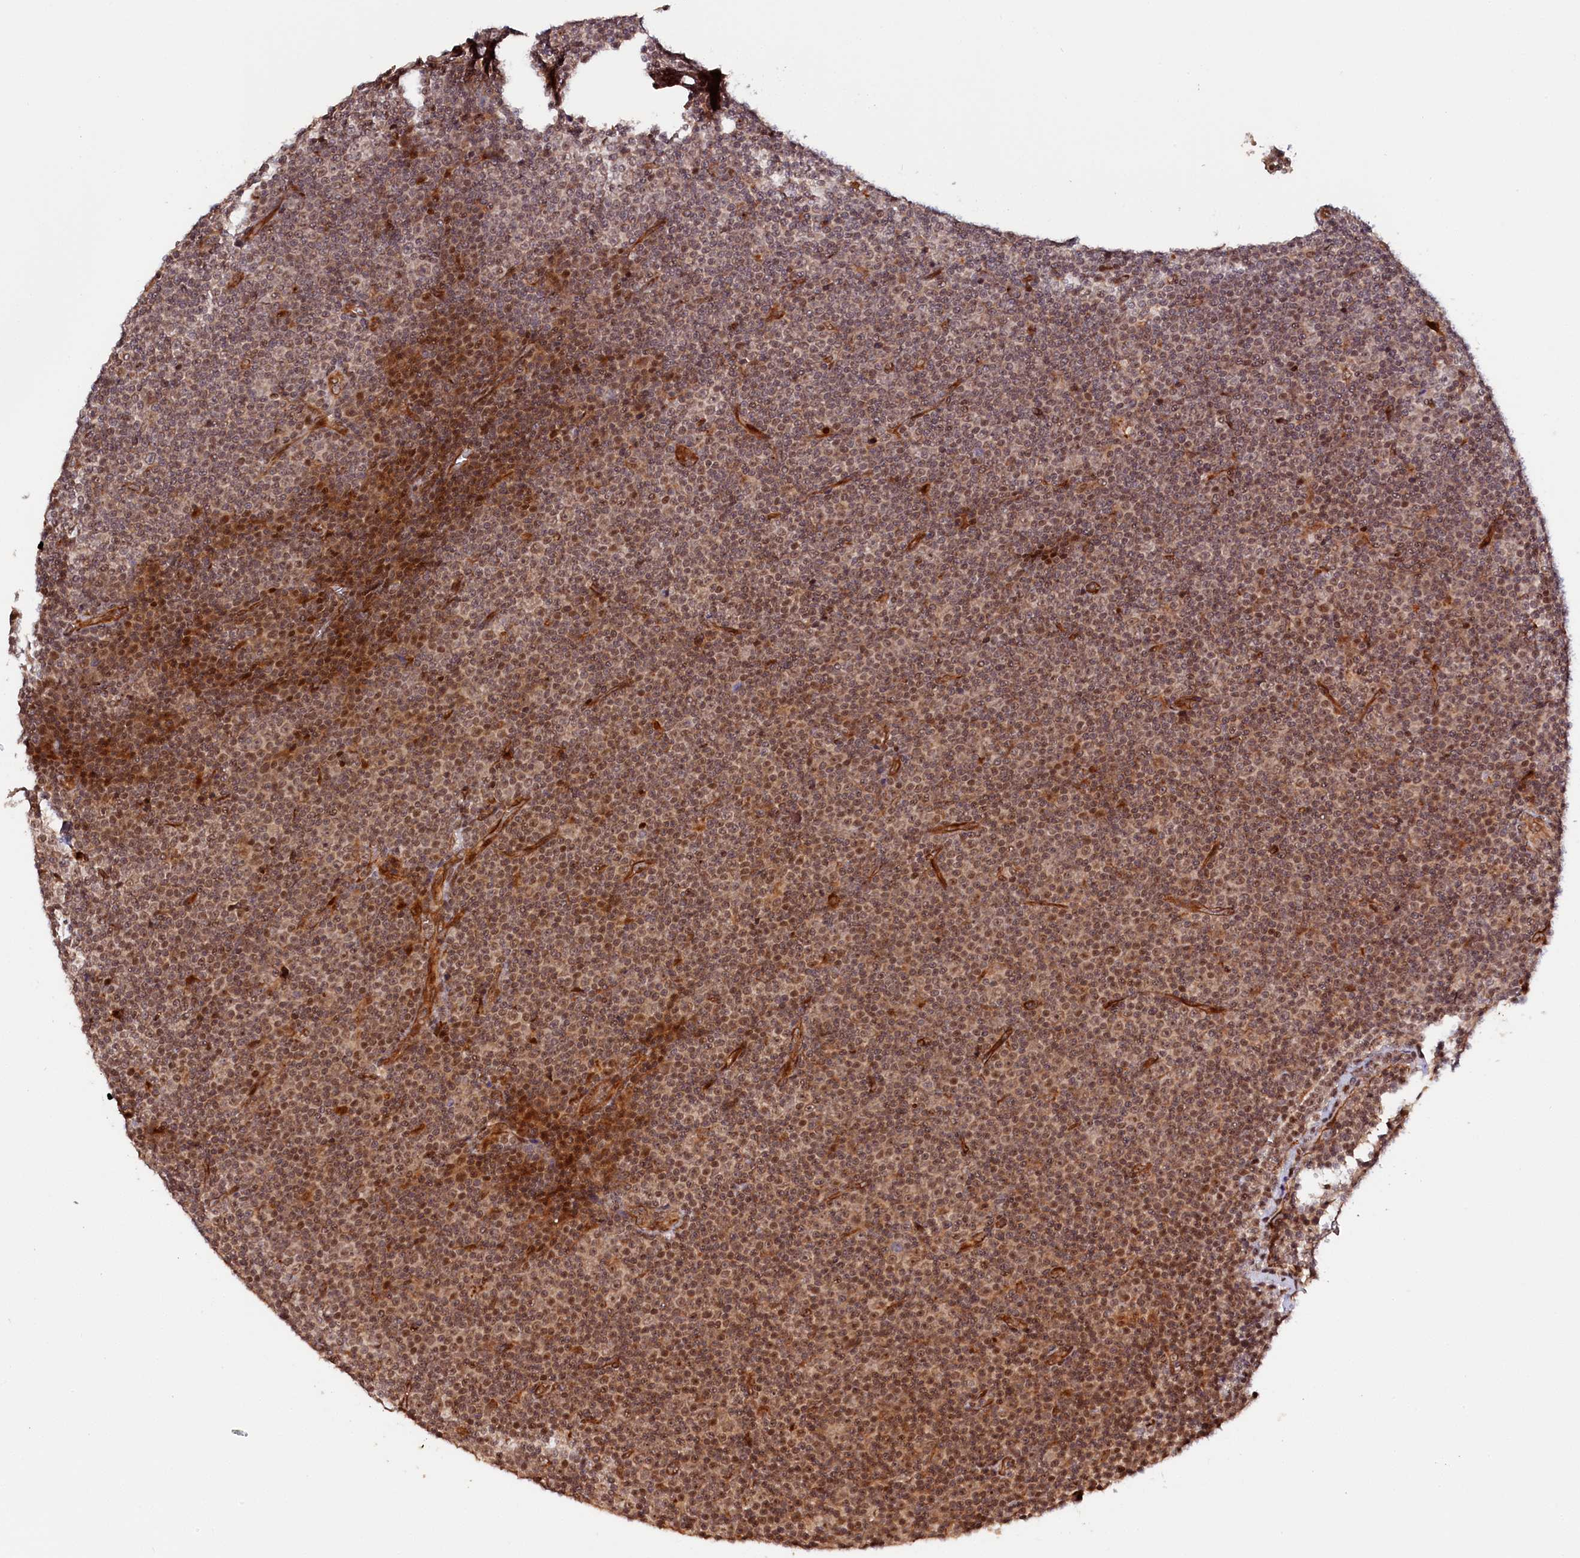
{"staining": {"intensity": "moderate", "quantity": "25%-75%", "location": "cytoplasmic/membranous,nuclear"}, "tissue": "lymphoma", "cell_type": "Tumor cells", "image_type": "cancer", "snomed": [{"axis": "morphology", "description": "Malignant lymphoma, non-Hodgkin's type, Low grade"}, {"axis": "topography", "description": "Lymph node"}], "caption": "IHC photomicrograph of neoplastic tissue: low-grade malignant lymphoma, non-Hodgkin's type stained using immunohistochemistry (IHC) displays medium levels of moderate protein expression localized specifically in the cytoplasmic/membranous and nuclear of tumor cells, appearing as a cytoplasmic/membranous and nuclear brown color.", "gene": "ANKRD24", "patient": {"sex": "female", "age": 67}}